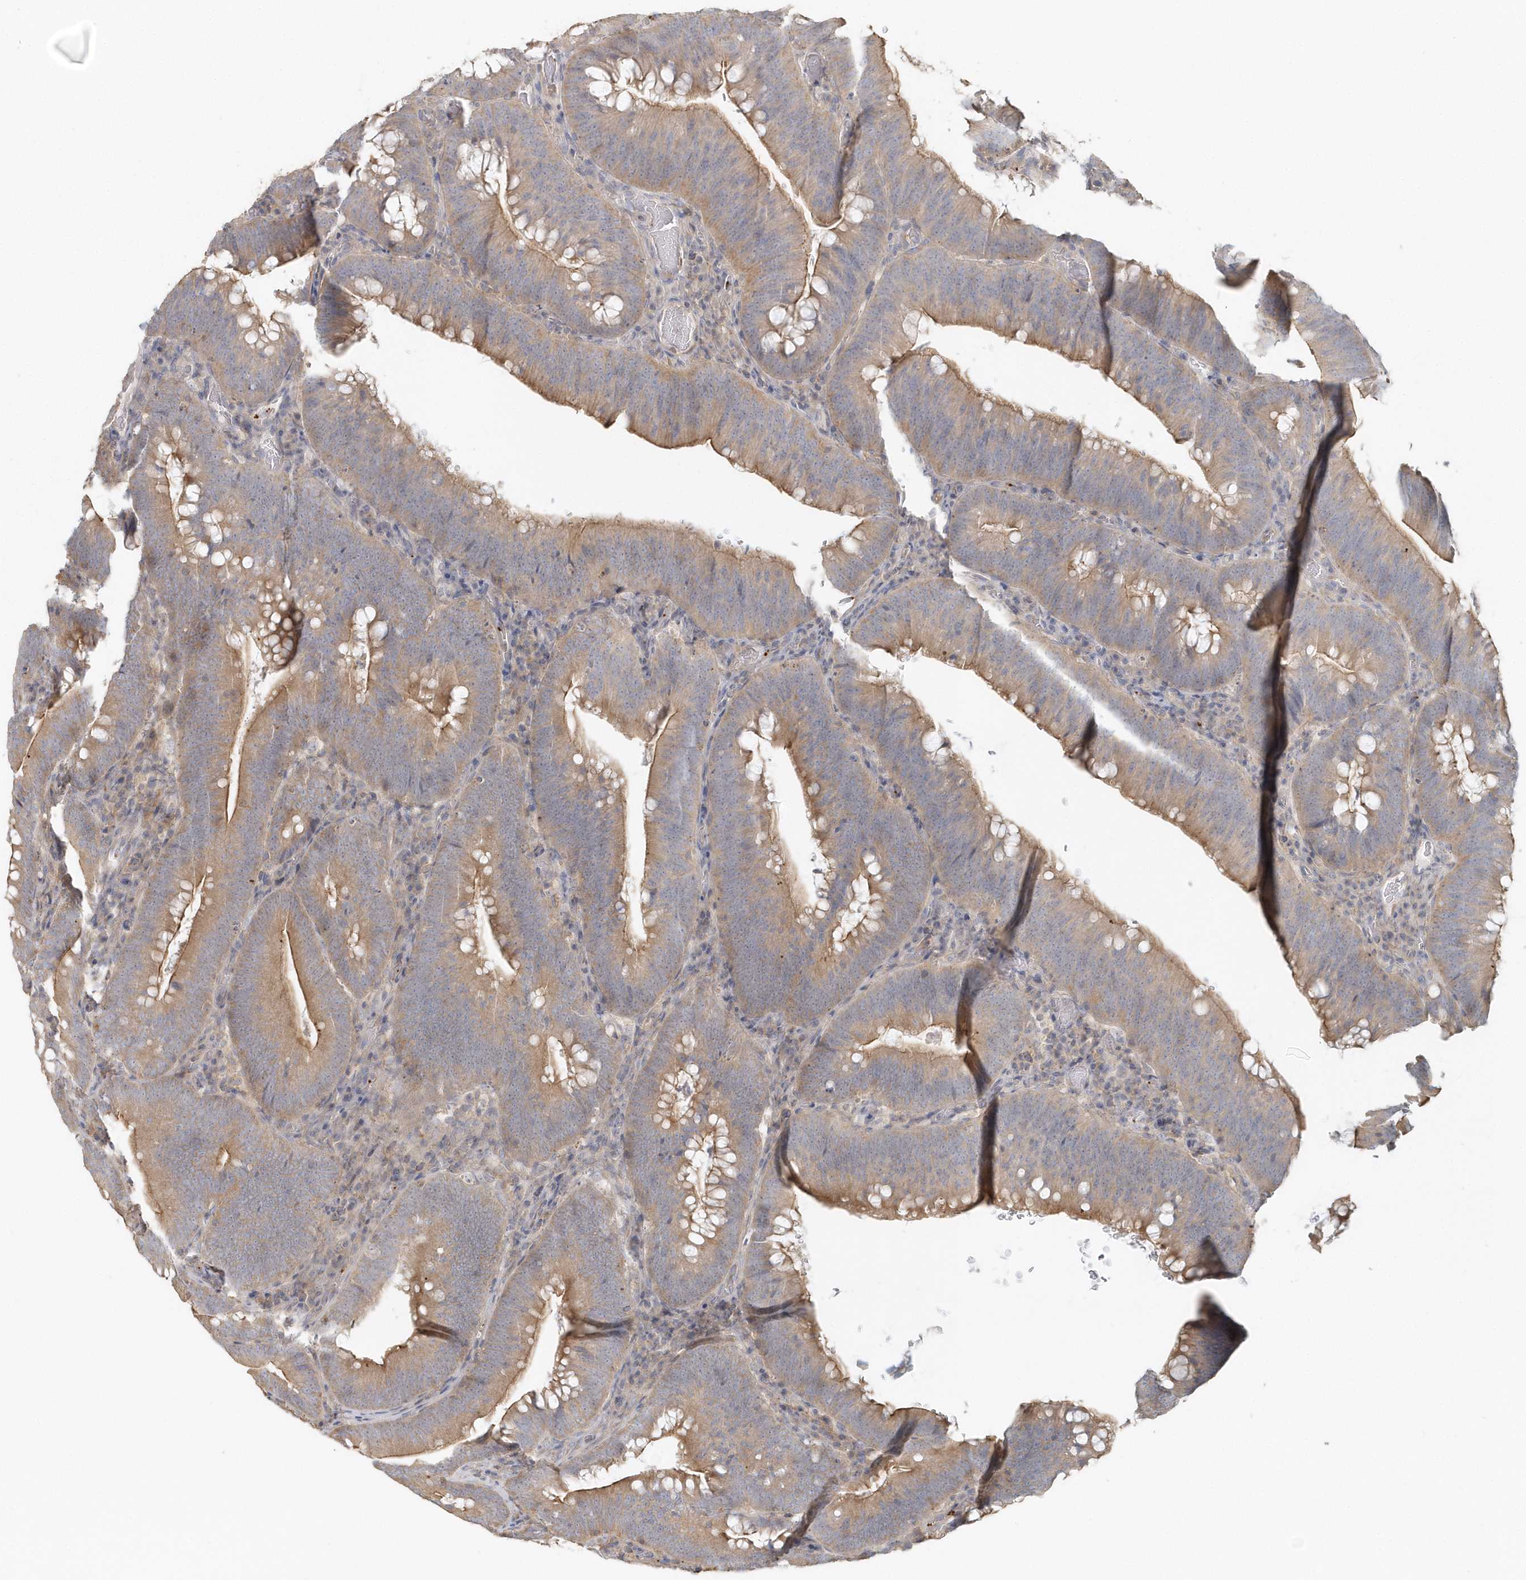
{"staining": {"intensity": "moderate", "quantity": "25%-75%", "location": "cytoplasmic/membranous"}, "tissue": "colorectal cancer", "cell_type": "Tumor cells", "image_type": "cancer", "snomed": [{"axis": "morphology", "description": "Normal tissue, NOS"}, {"axis": "topography", "description": "Colon"}], "caption": "A high-resolution micrograph shows immunohistochemistry staining of colorectal cancer, which reveals moderate cytoplasmic/membranous positivity in about 25%-75% of tumor cells. (Brightfield microscopy of DAB IHC at high magnification).", "gene": "MMRN1", "patient": {"sex": "female", "age": 82}}